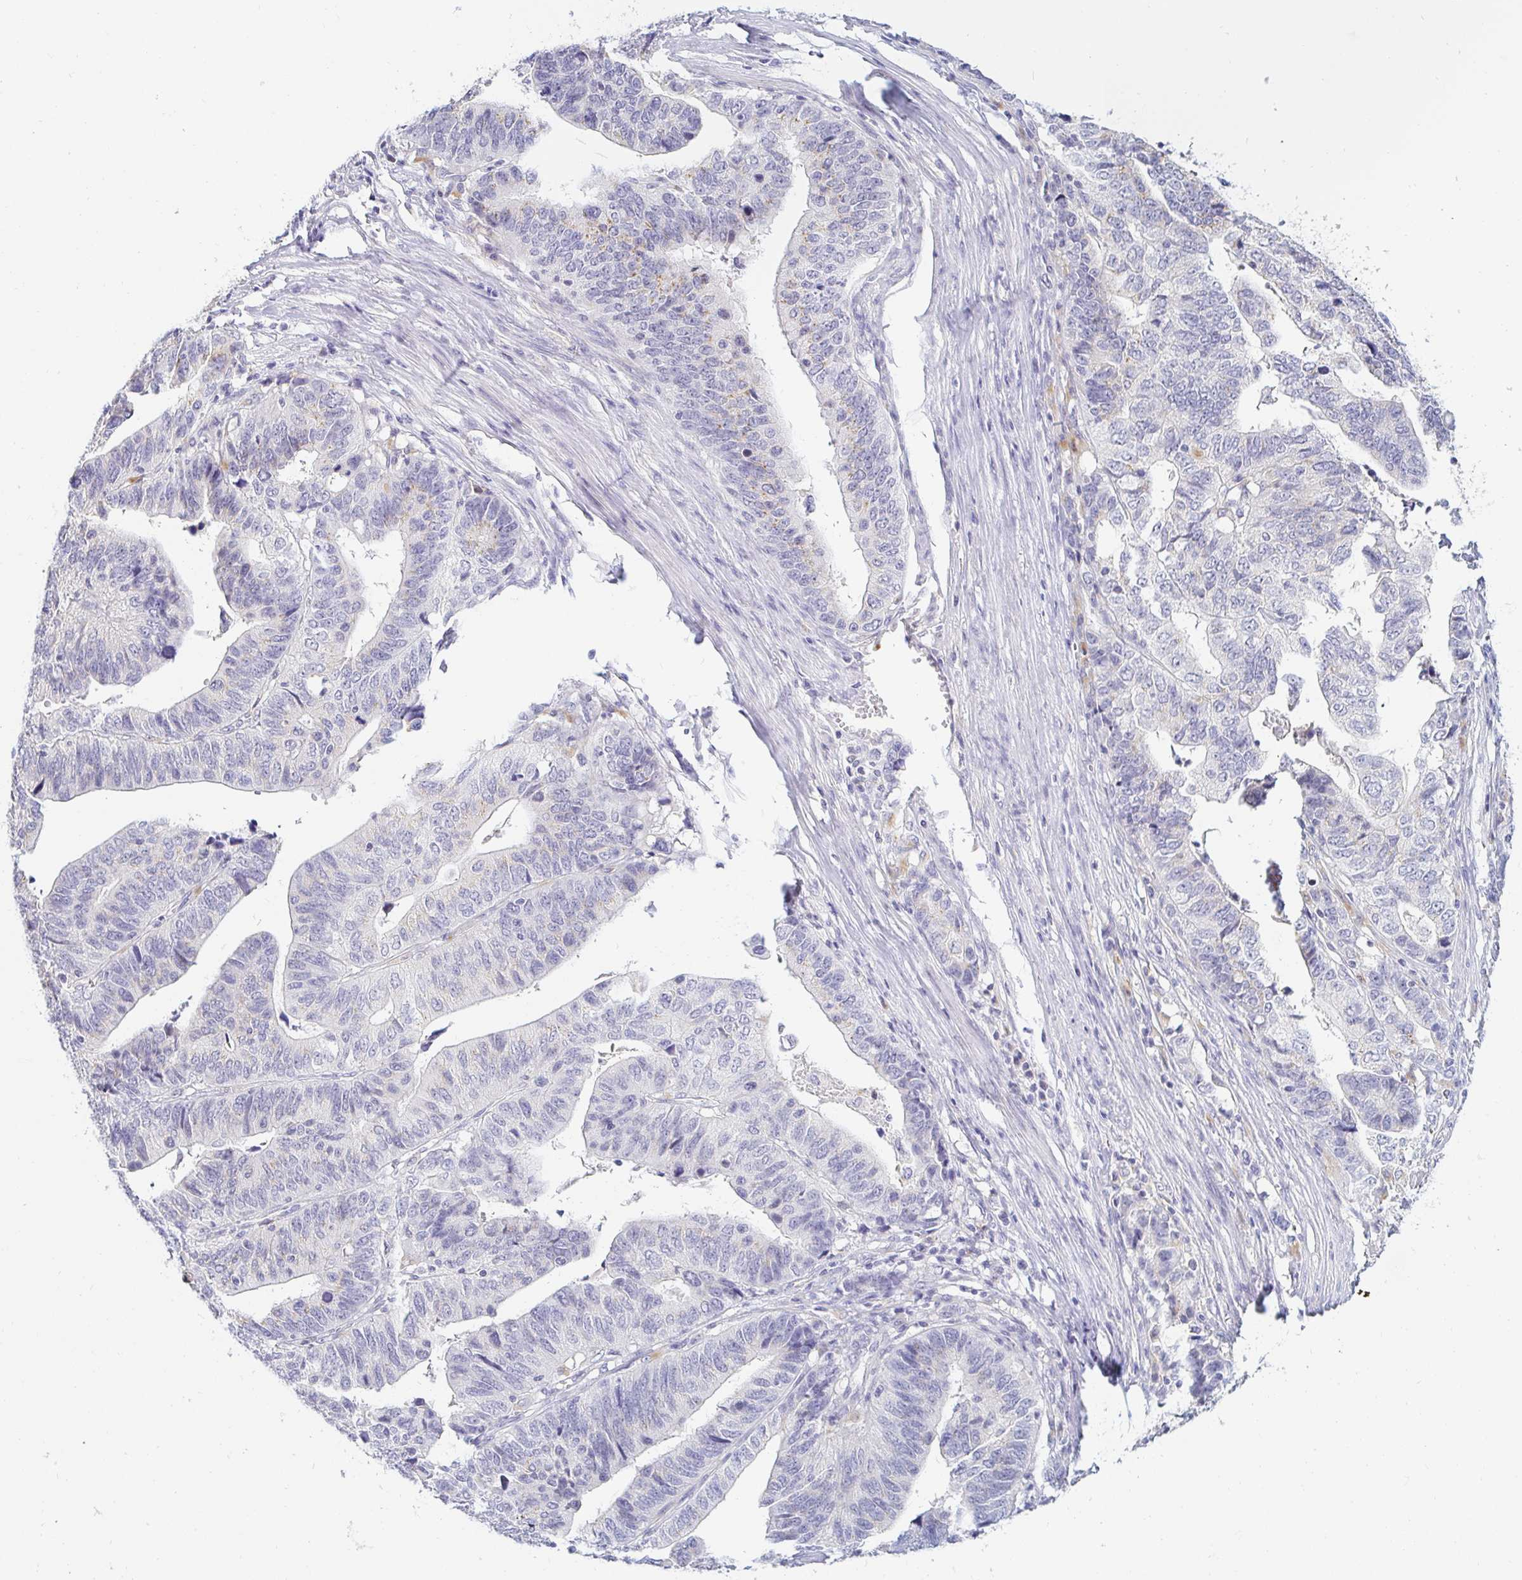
{"staining": {"intensity": "negative", "quantity": "none", "location": "none"}, "tissue": "stomach cancer", "cell_type": "Tumor cells", "image_type": "cancer", "snomed": [{"axis": "morphology", "description": "Adenocarcinoma, NOS"}, {"axis": "topography", "description": "Stomach, upper"}], "caption": "Immunohistochemistry (IHC) micrograph of human stomach cancer (adenocarcinoma) stained for a protein (brown), which reveals no positivity in tumor cells.", "gene": "OR51D1", "patient": {"sex": "female", "age": 67}}